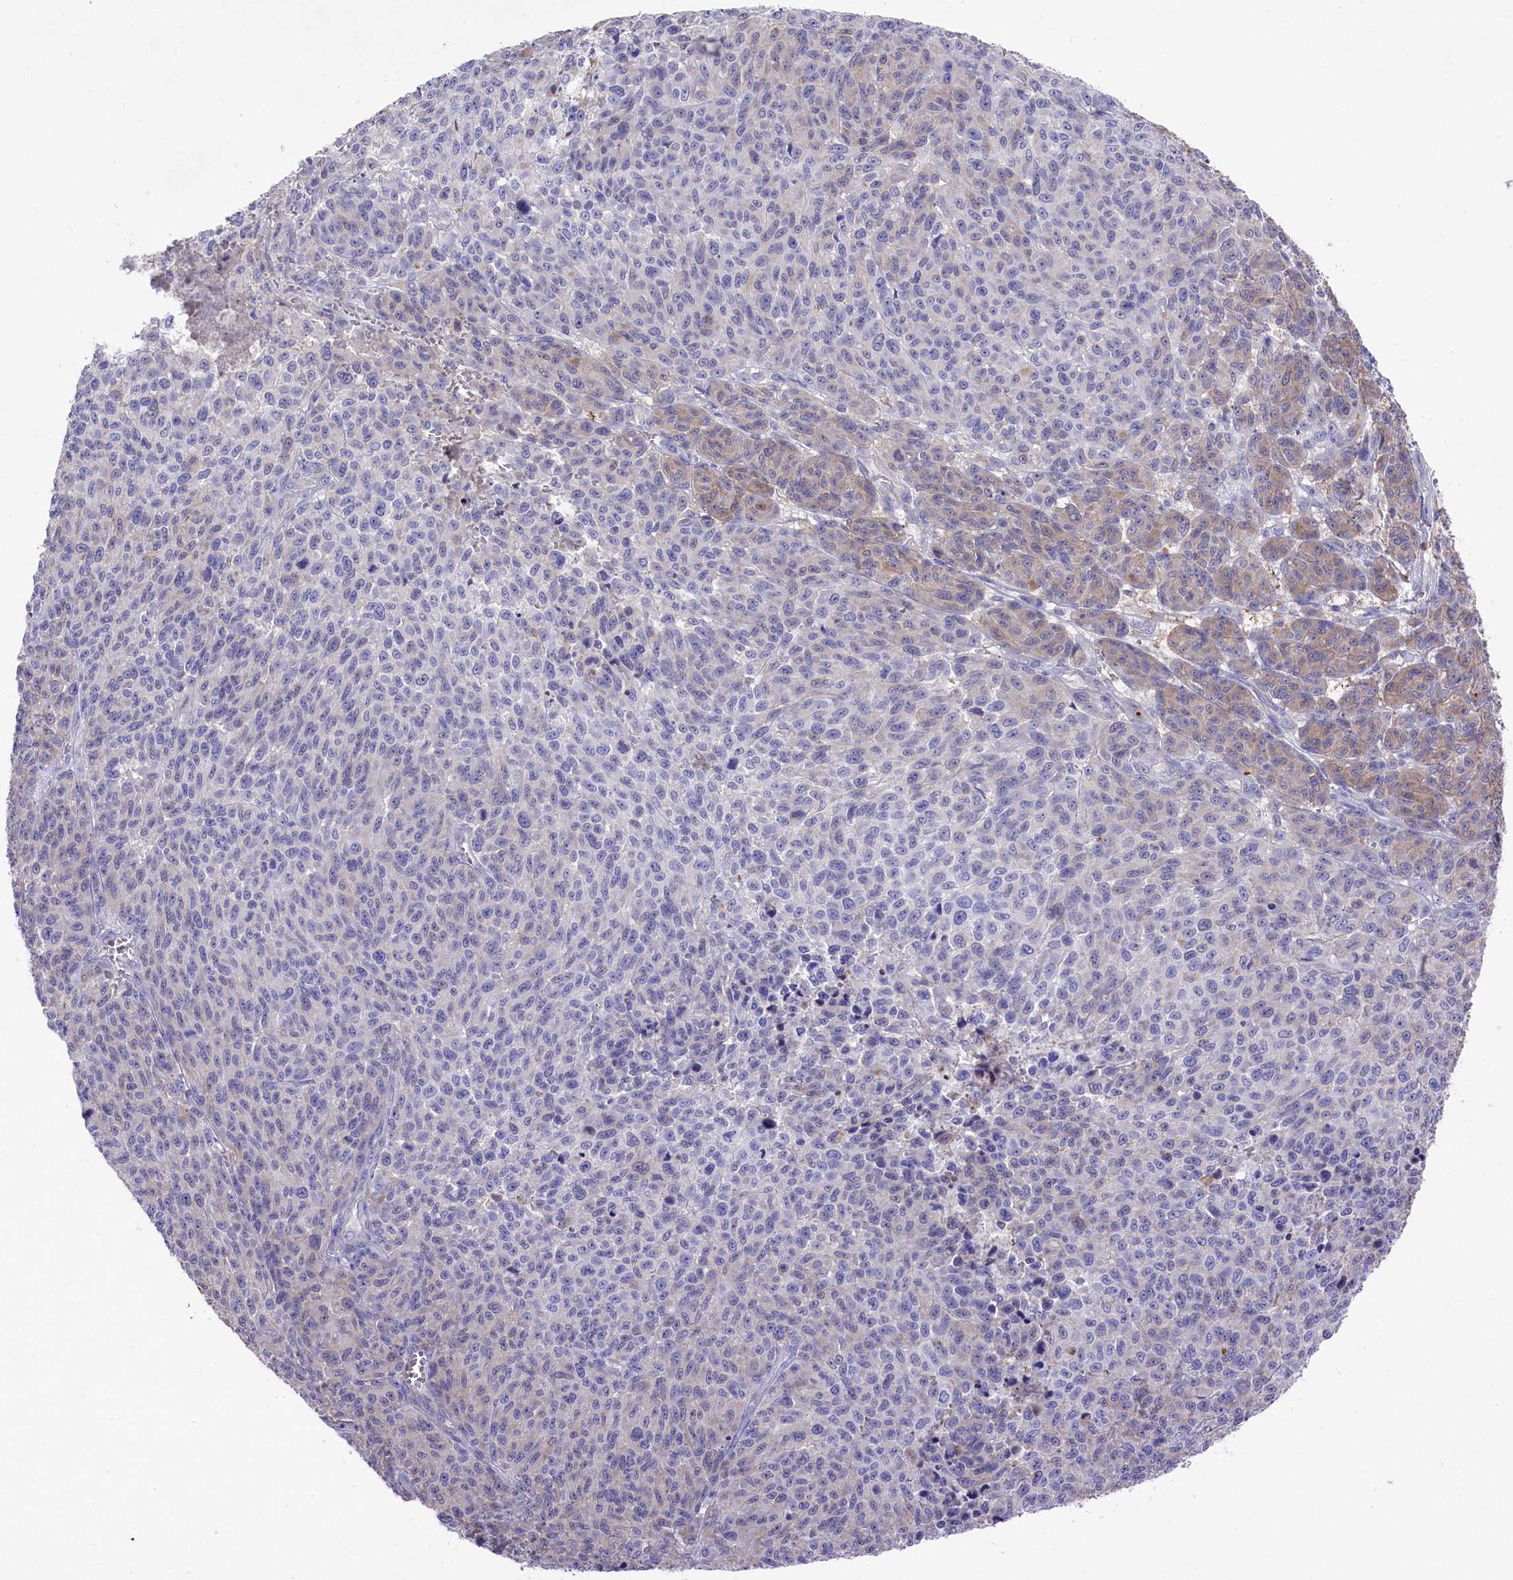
{"staining": {"intensity": "weak", "quantity": "<25%", "location": "cytoplasmic/membranous"}, "tissue": "melanoma", "cell_type": "Tumor cells", "image_type": "cancer", "snomed": [{"axis": "morphology", "description": "Malignant melanoma, NOS"}, {"axis": "topography", "description": "Skin"}], "caption": "Protein analysis of melanoma demonstrates no significant staining in tumor cells. (Immunohistochemistry (ihc), brightfield microscopy, high magnification).", "gene": "LHFPL4", "patient": {"sex": "male", "age": 49}}